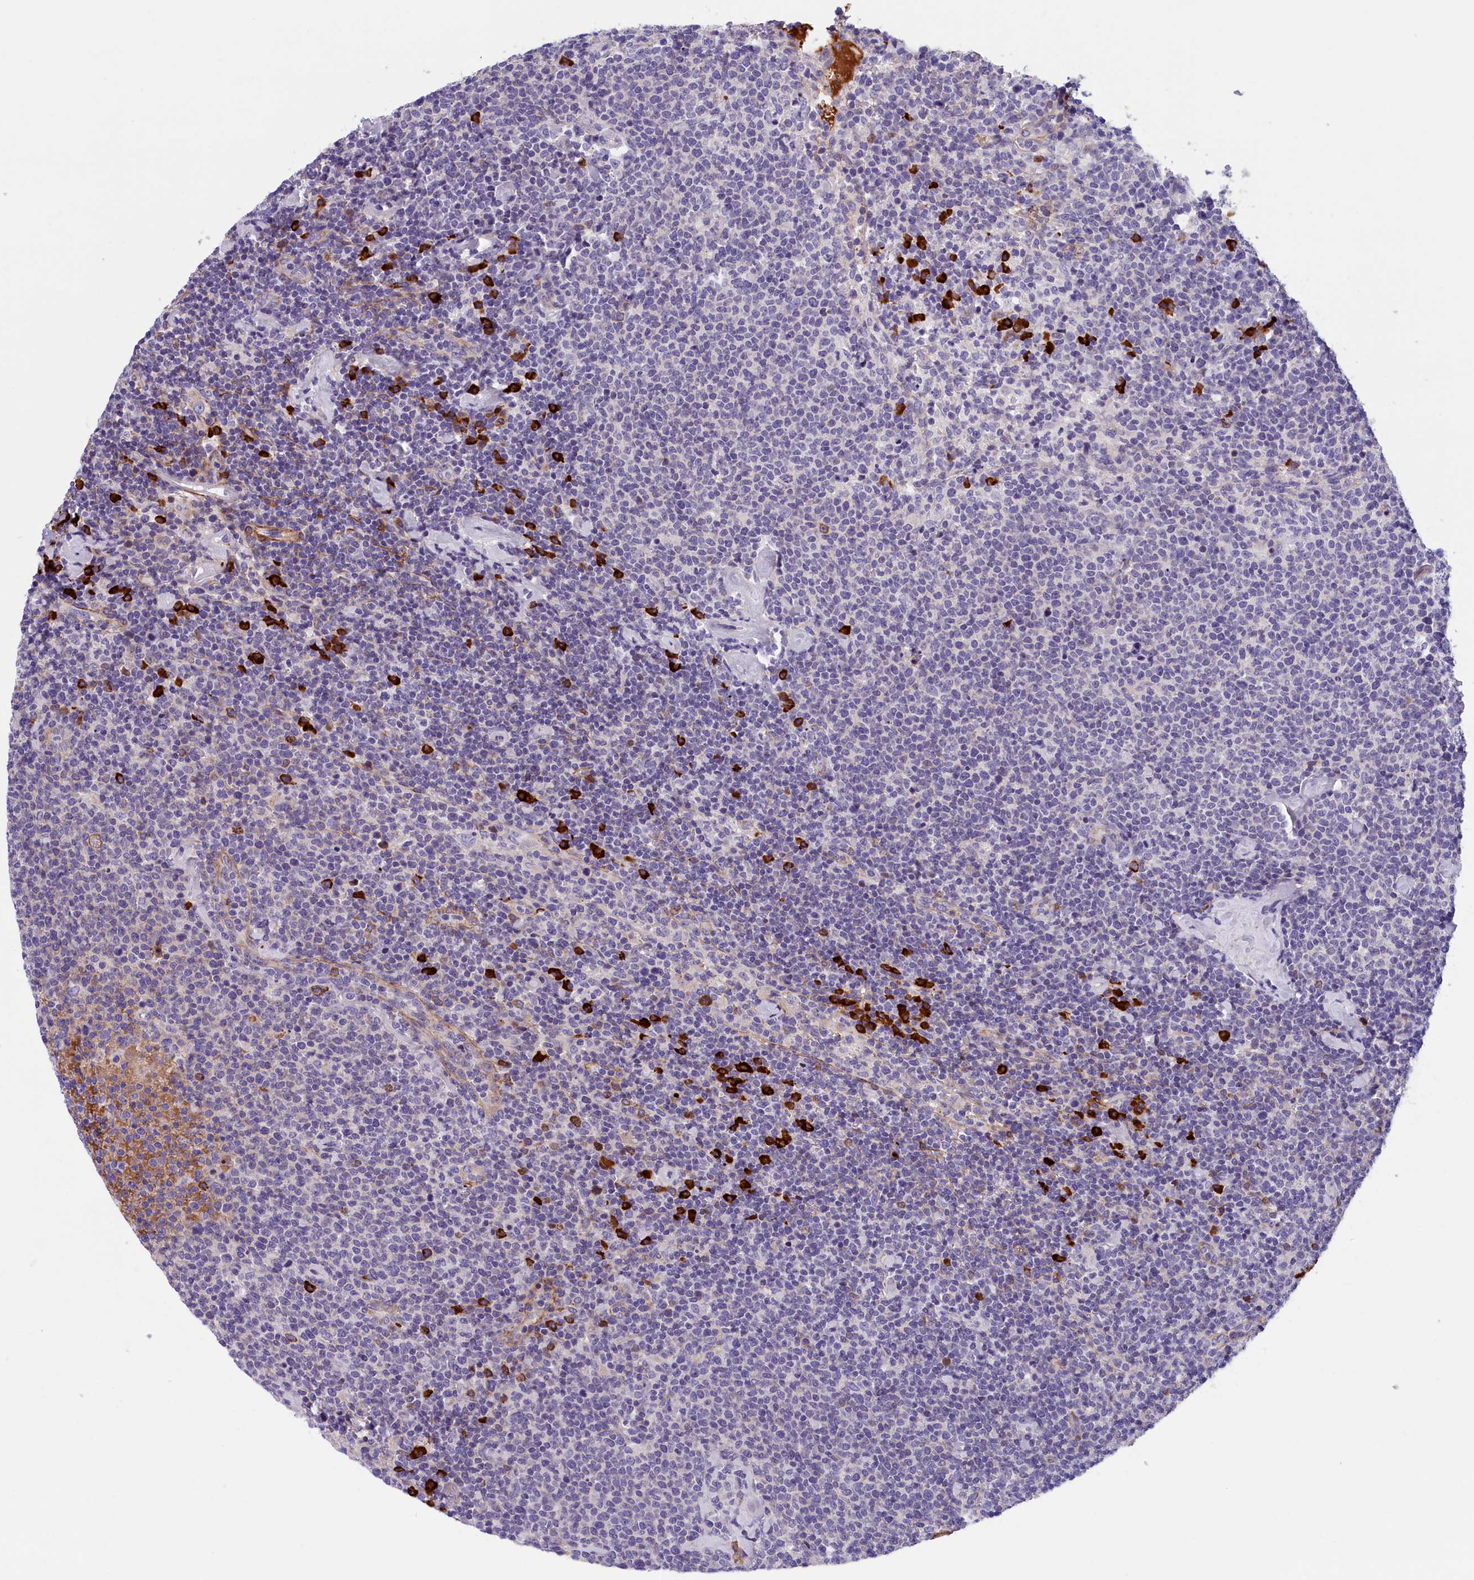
{"staining": {"intensity": "negative", "quantity": "none", "location": "none"}, "tissue": "lymphoma", "cell_type": "Tumor cells", "image_type": "cancer", "snomed": [{"axis": "morphology", "description": "Malignant lymphoma, non-Hodgkin's type, High grade"}, {"axis": "topography", "description": "Lymph node"}], "caption": "Immunohistochemistry (IHC) image of human lymphoma stained for a protein (brown), which demonstrates no positivity in tumor cells. The staining is performed using DAB brown chromogen with nuclei counter-stained in using hematoxylin.", "gene": "BCL2L13", "patient": {"sex": "male", "age": 61}}